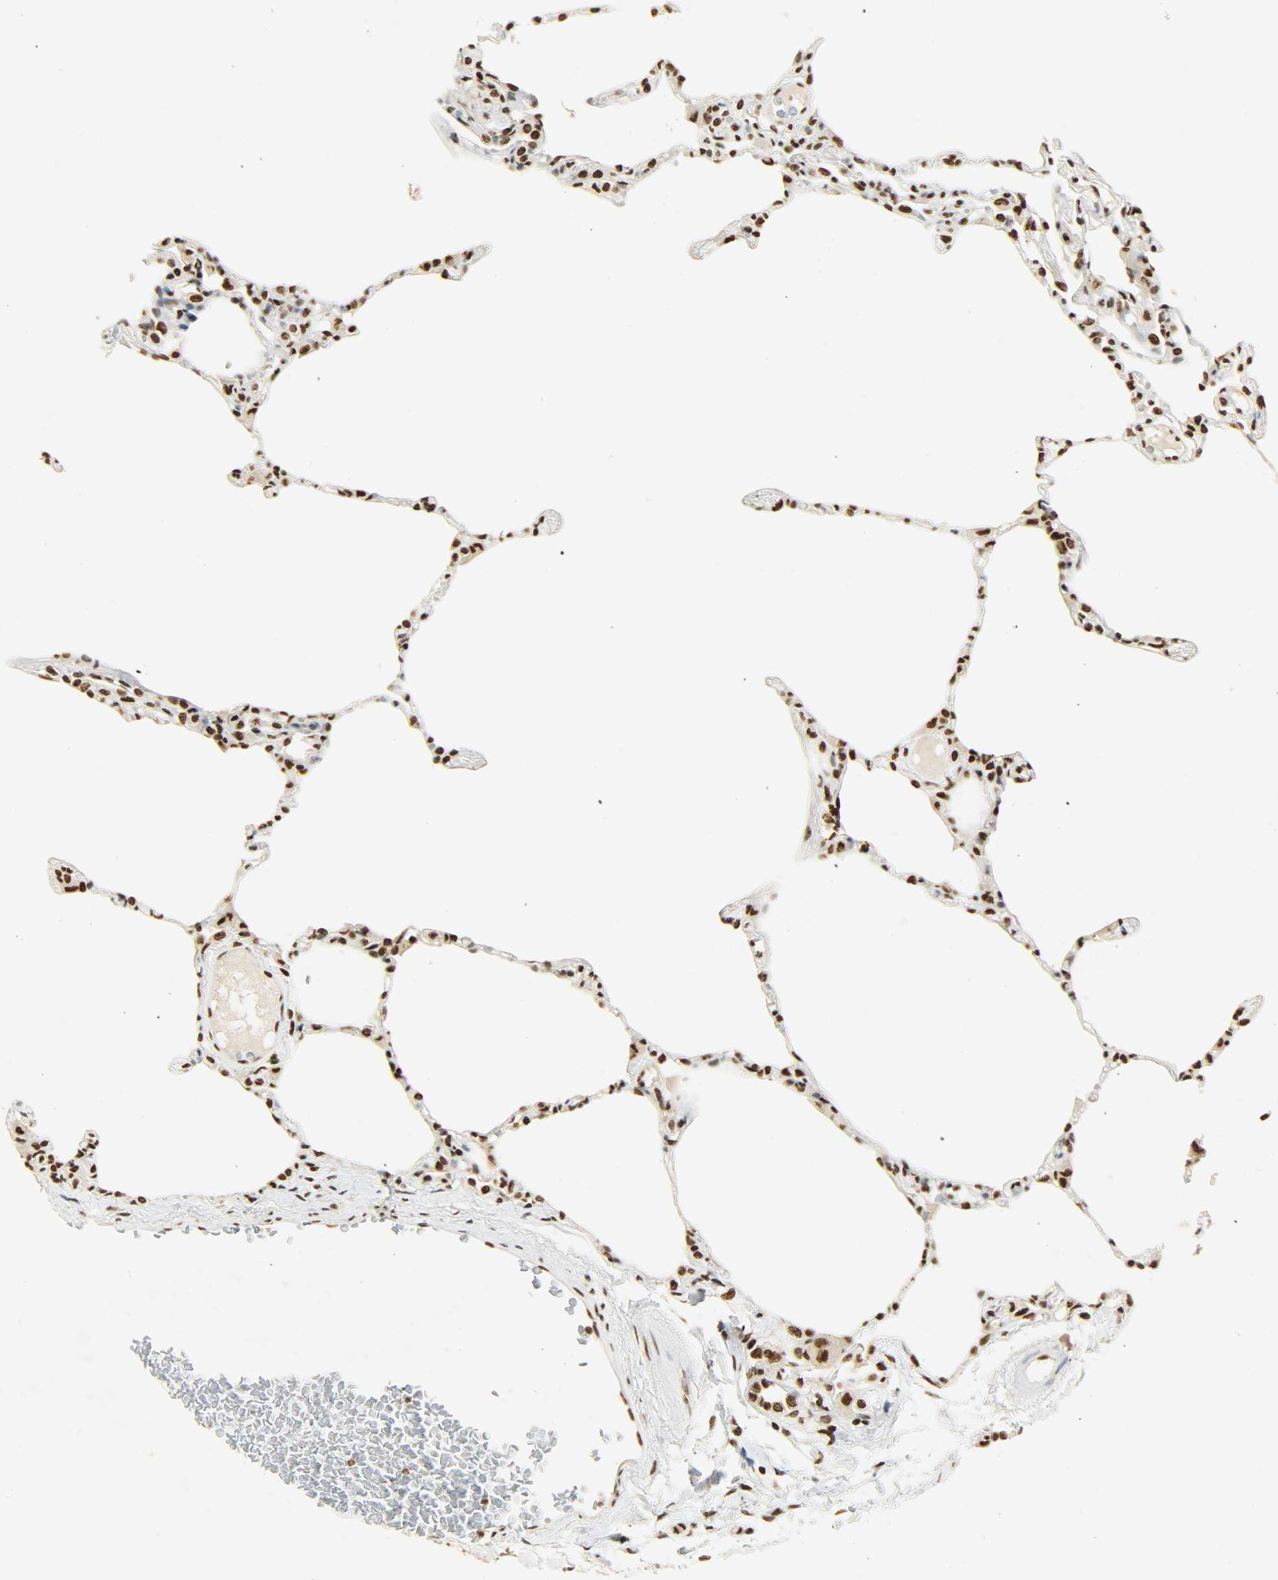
{"staining": {"intensity": "strong", "quantity": ">75%", "location": "nuclear"}, "tissue": "lung", "cell_type": "Alveolar cells", "image_type": "normal", "snomed": [{"axis": "morphology", "description": "Normal tissue, NOS"}, {"axis": "topography", "description": "Lung"}], "caption": "This is an image of IHC staining of benign lung, which shows strong expression in the nuclear of alveolar cells.", "gene": "KHDRBS1", "patient": {"sex": "female", "age": 49}}